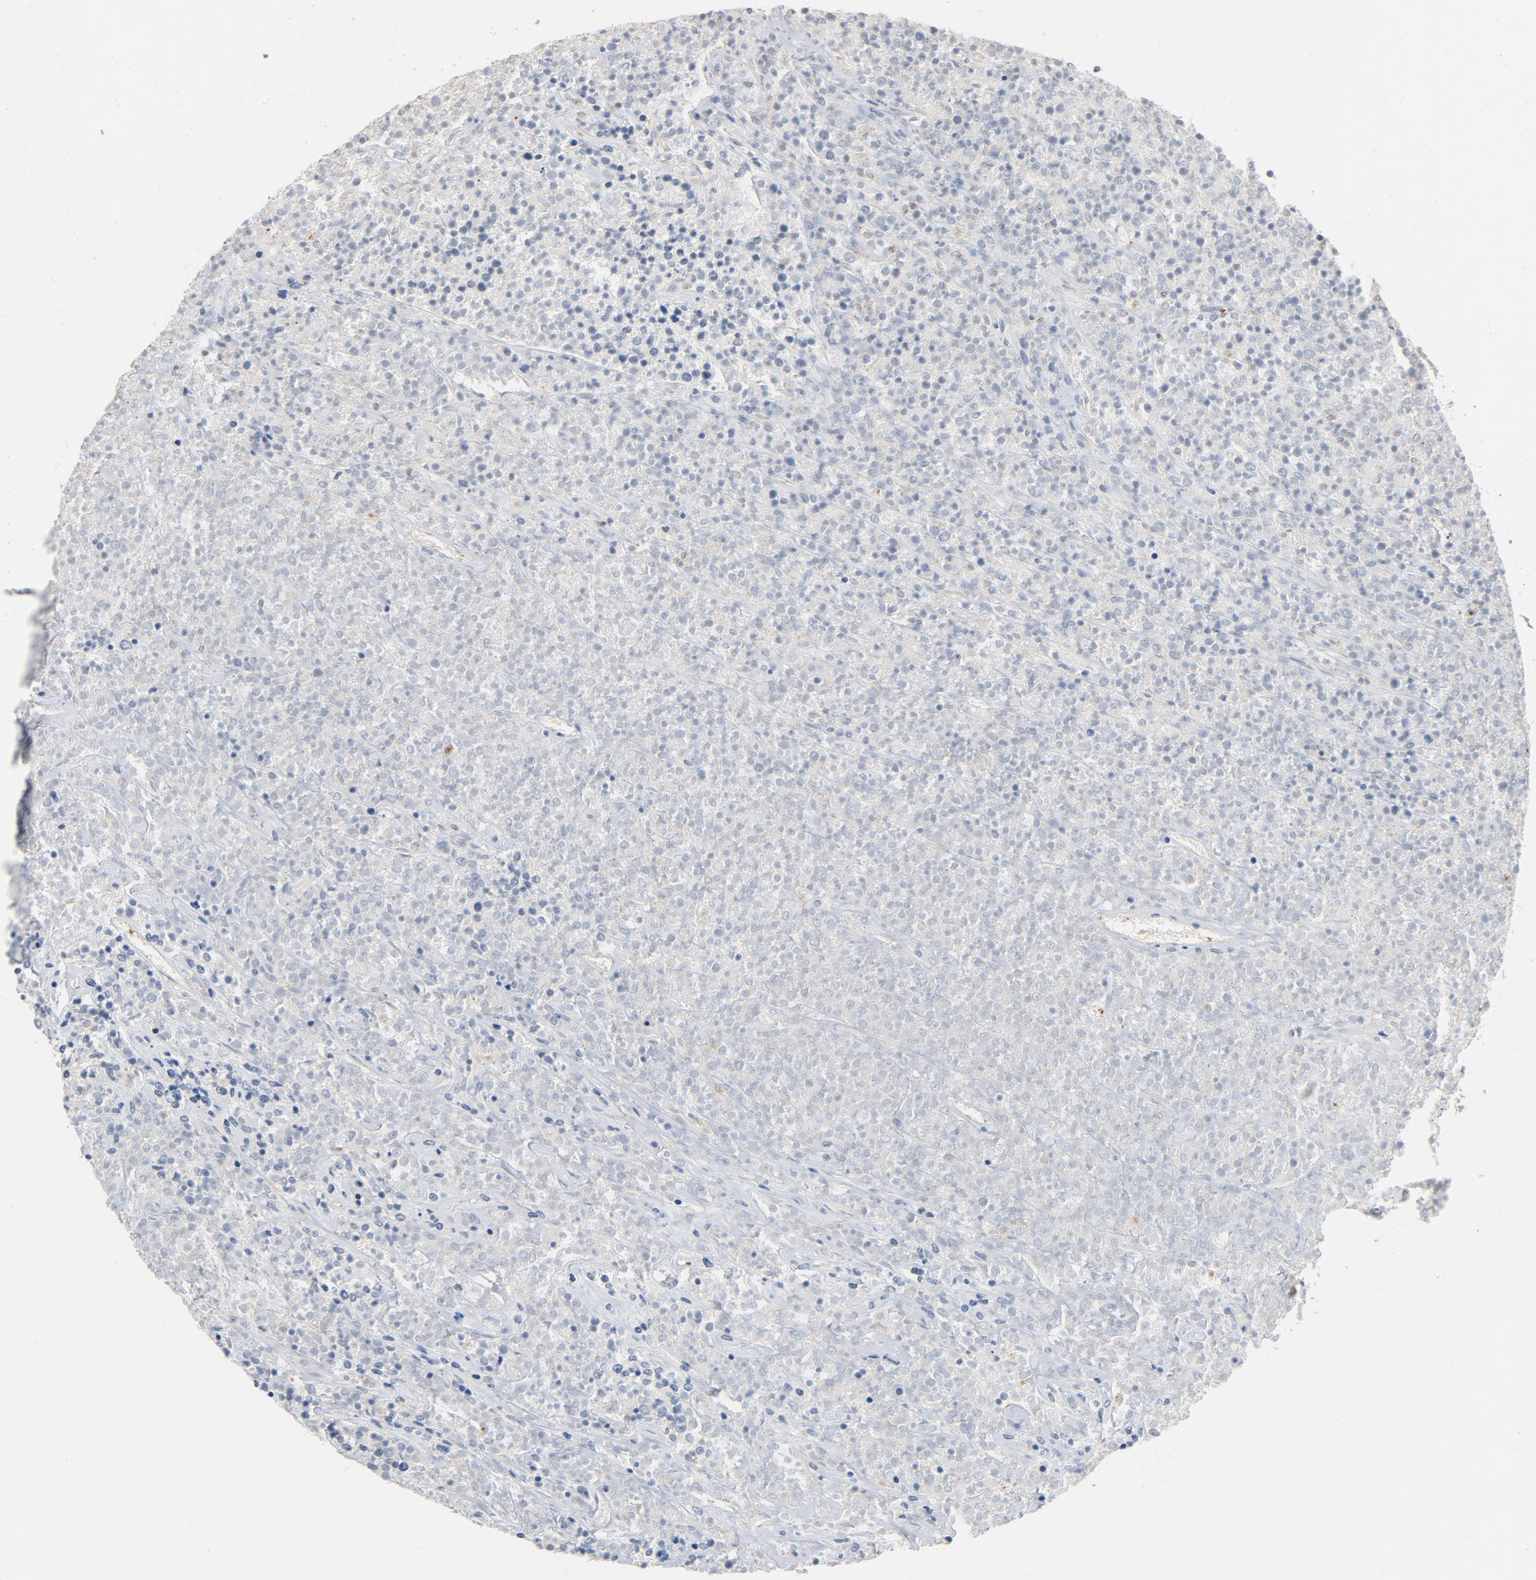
{"staining": {"intensity": "negative", "quantity": "none", "location": "none"}, "tissue": "lymphoma", "cell_type": "Tumor cells", "image_type": "cancer", "snomed": [{"axis": "morphology", "description": "Malignant lymphoma, non-Hodgkin's type, High grade"}, {"axis": "topography", "description": "Lymph node"}], "caption": "IHC micrograph of neoplastic tissue: high-grade malignant lymphoma, non-Hodgkin's type stained with DAB (3,3'-diaminobenzidine) exhibits no significant protein positivity in tumor cells. (Brightfield microscopy of DAB IHC at high magnification).", "gene": "LMAN2", "patient": {"sex": "female", "age": 73}}